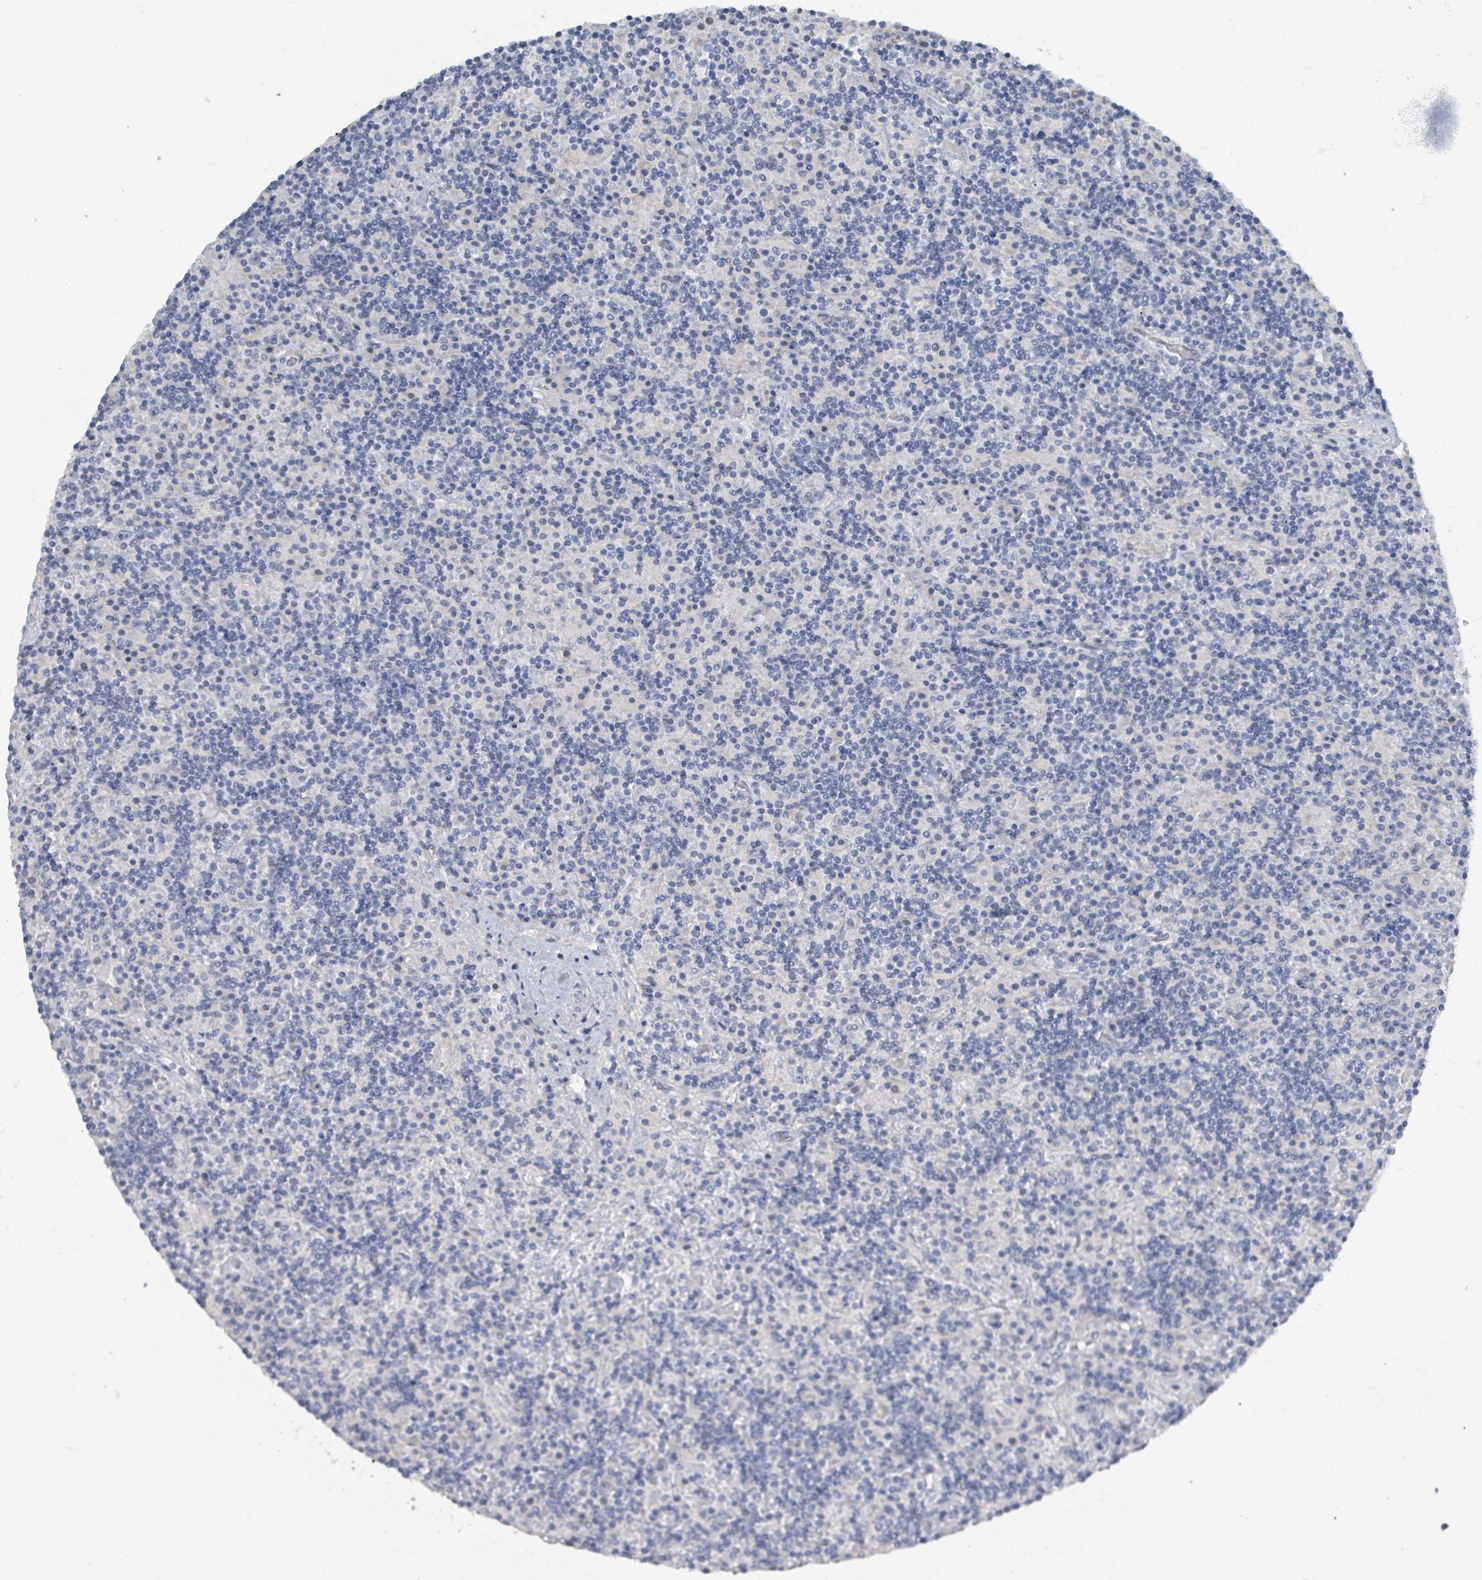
{"staining": {"intensity": "negative", "quantity": "none", "location": "none"}, "tissue": "lymphoma", "cell_type": "Tumor cells", "image_type": "cancer", "snomed": [{"axis": "morphology", "description": "Hodgkin's disease, NOS"}, {"axis": "topography", "description": "Lymph node"}], "caption": "This is an IHC histopathology image of Hodgkin's disease. There is no staining in tumor cells.", "gene": "RAB33B", "patient": {"sex": "male", "age": 70}}